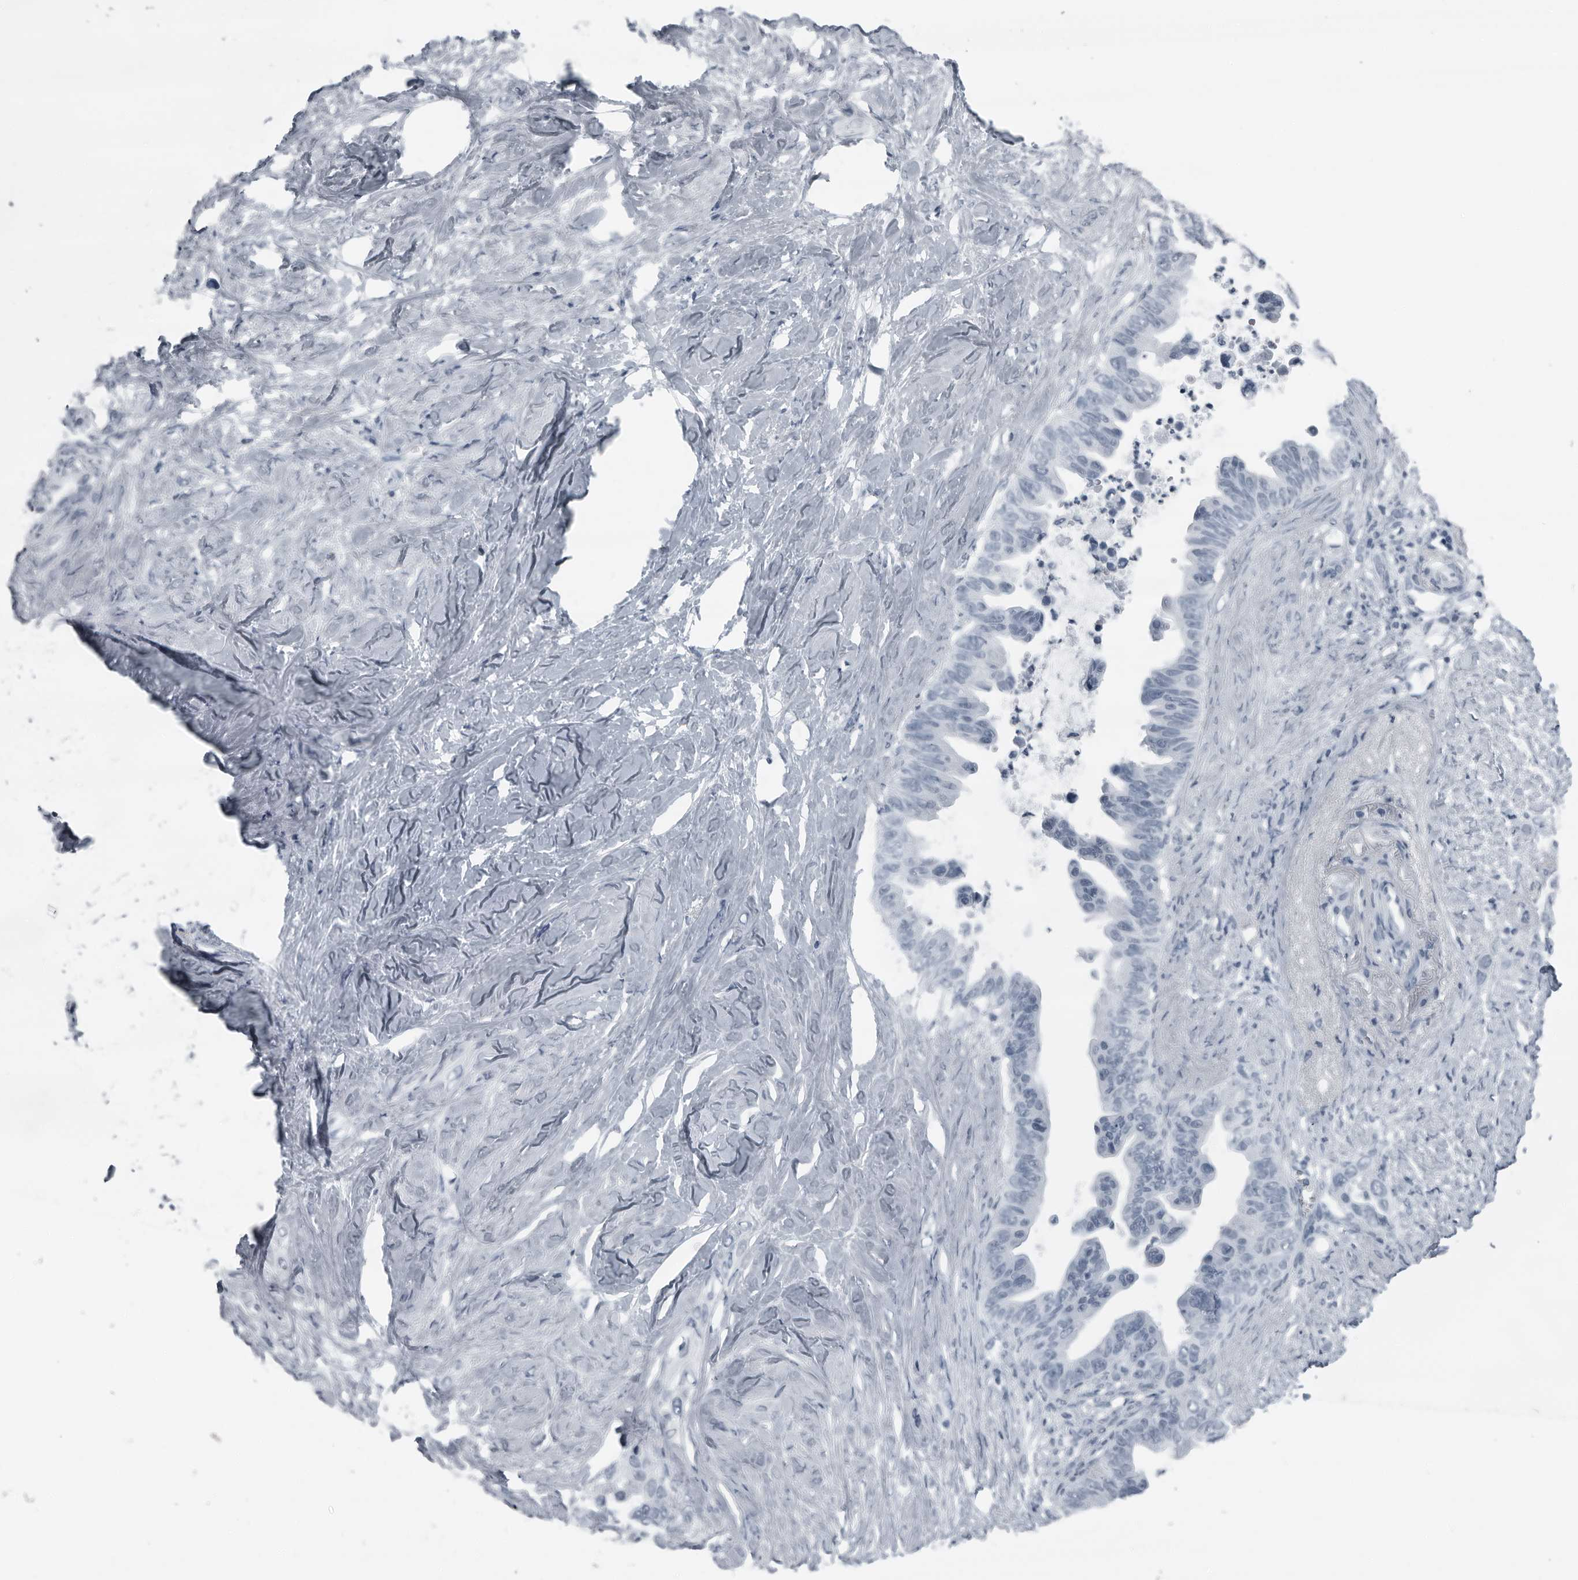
{"staining": {"intensity": "negative", "quantity": "none", "location": "none"}, "tissue": "pancreatic cancer", "cell_type": "Tumor cells", "image_type": "cancer", "snomed": [{"axis": "morphology", "description": "Adenocarcinoma, NOS"}, {"axis": "topography", "description": "Pancreas"}], "caption": "This is a photomicrograph of immunohistochemistry (IHC) staining of pancreatic cancer, which shows no staining in tumor cells. The staining is performed using DAB (3,3'-diaminobenzidine) brown chromogen with nuclei counter-stained in using hematoxylin.", "gene": "PRSS1", "patient": {"sex": "female", "age": 72}}